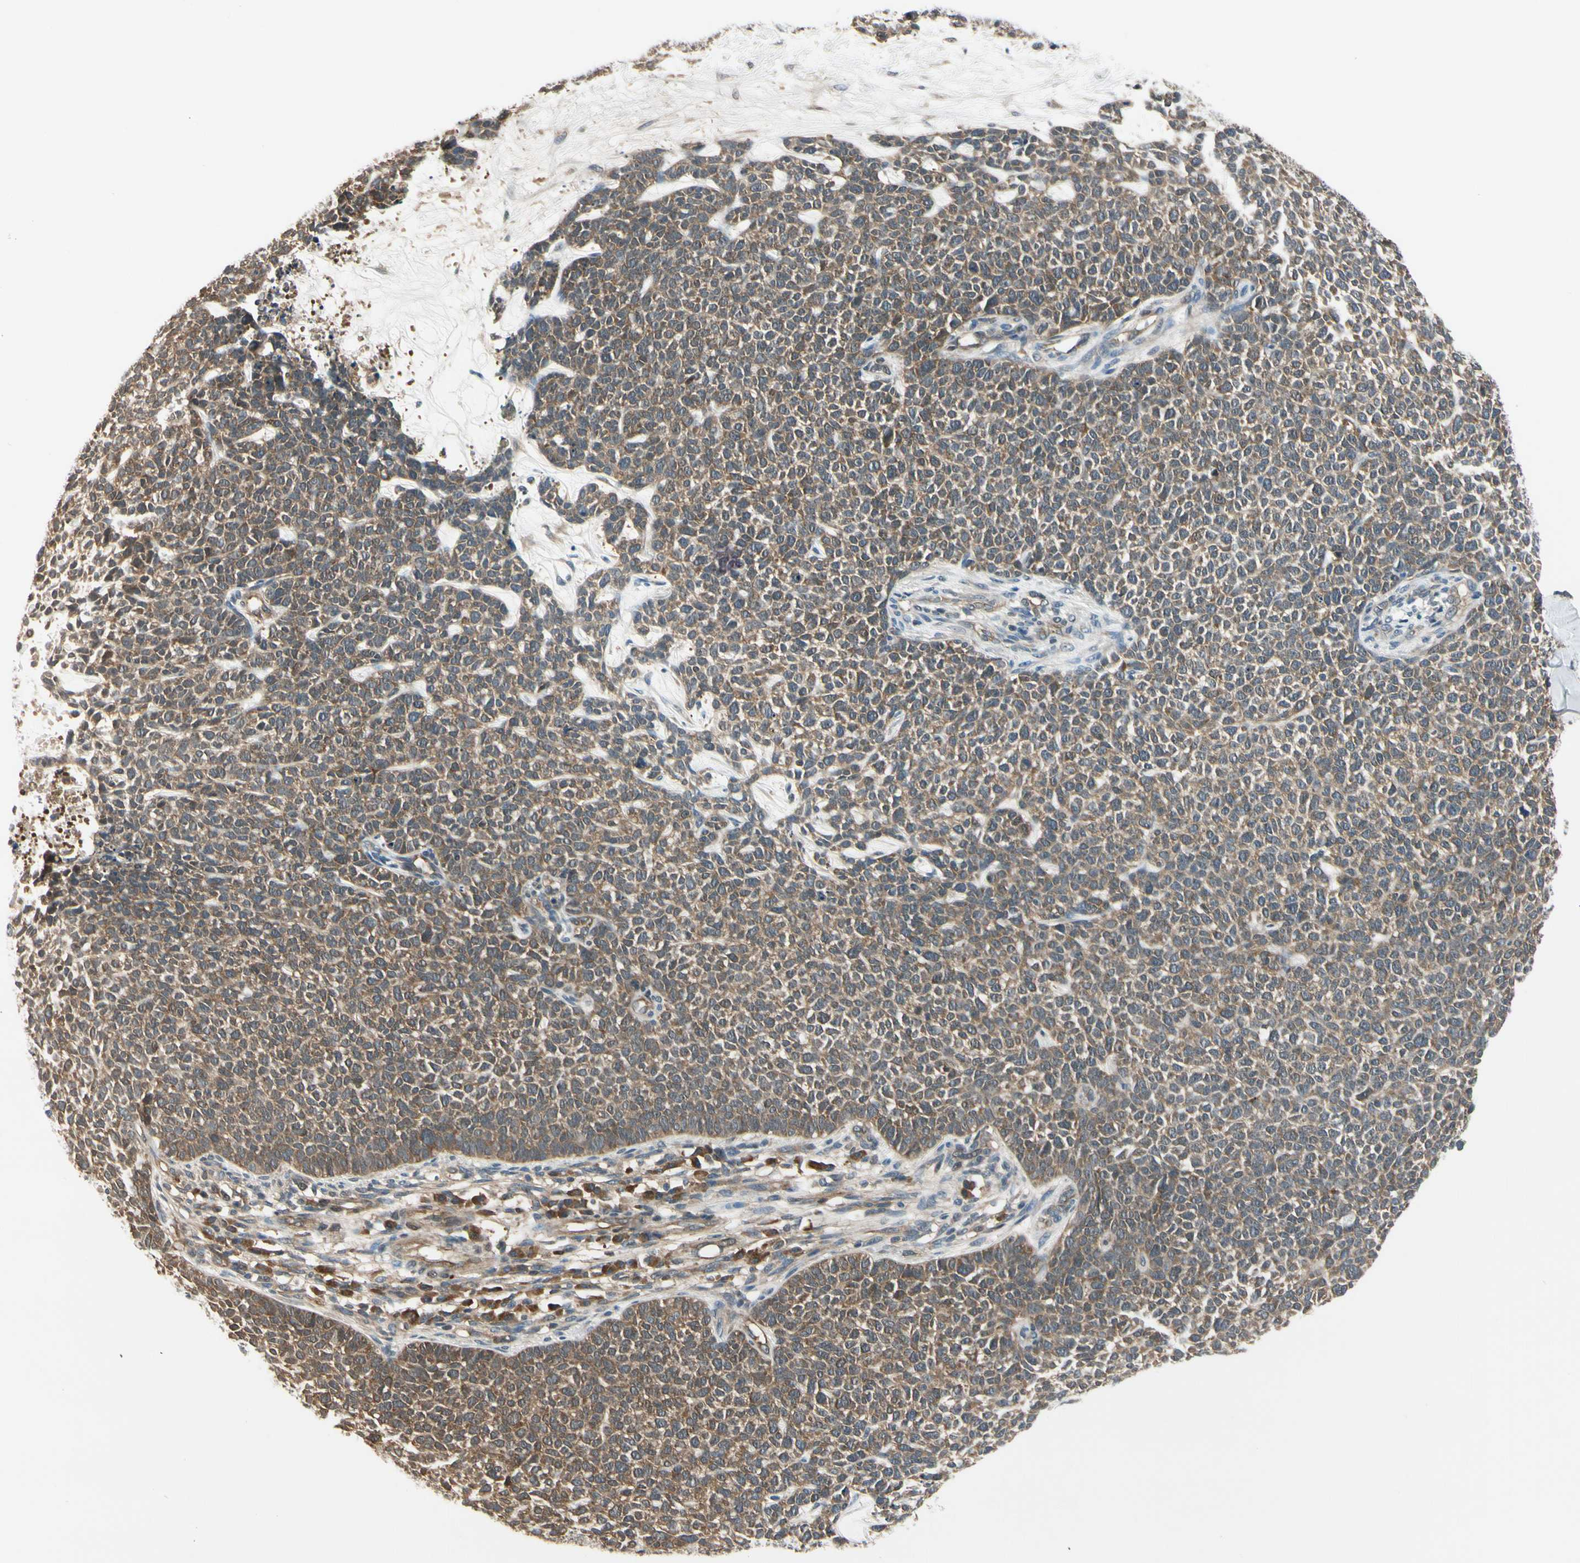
{"staining": {"intensity": "moderate", "quantity": ">75%", "location": "cytoplasmic/membranous"}, "tissue": "skin cancer", "cell_type": "Tumor cells", "image_type": "cancer", "snomed": [{"axis": "morphology", "description": "Basal cell carcinoma"}, {"axis": "topography", "description": "Skin"}], "caption": "Basal cell carcinoma (skin) stained with a brown dye shows moderate cytoplasmic/membranous positive positivity in approximately >75% of tumor cells.", "gene": "RASGRF1", "patient": {"sex": "female", "age": 84}}